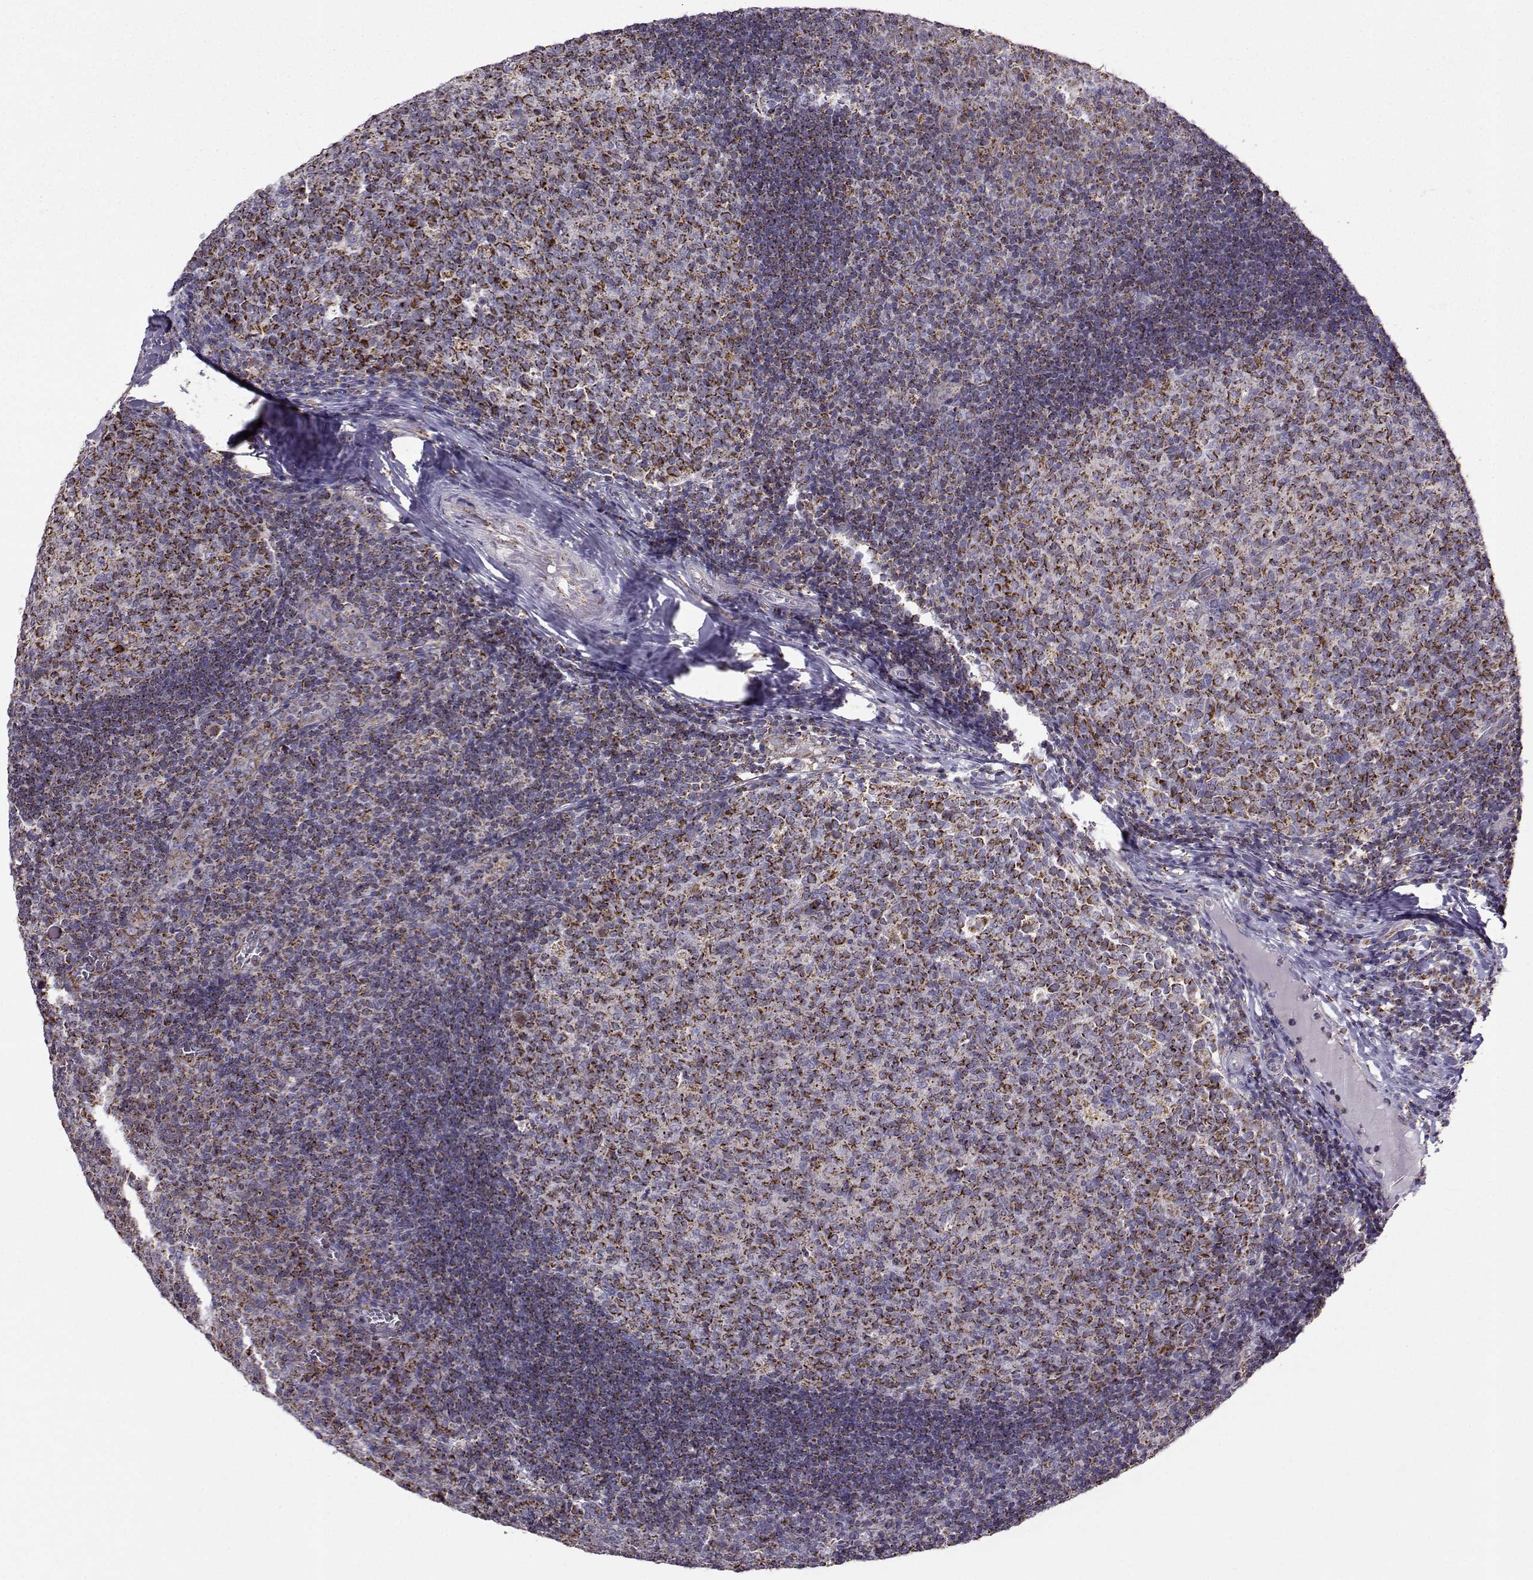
{"staining": {"intensity": "strong", "quantity": ">75%", "location": "cytoplasmic/membranous"}, "tissue": "tonsil", "cell_type": "Germinal center cells", "image_type": "normal", "snomed": [{"axis": "morphology", "description": "Normal tissue, NOS"}, {"axis": "topography", "description": "Tonsil"}], "caption": "The histopathology image shows a brown stain indicating the presence of a protein in the cytoplasmic/membranous of germinal center cells in tonsil. The staining is performed using DAB (3,3'-diaminobenzidine) brown chromogen to label protein expression. The nuclei are counter-stained blue using hematoxylin.", "gene": "NECAB3", "patient": {"sex": "female", "age": 13}}